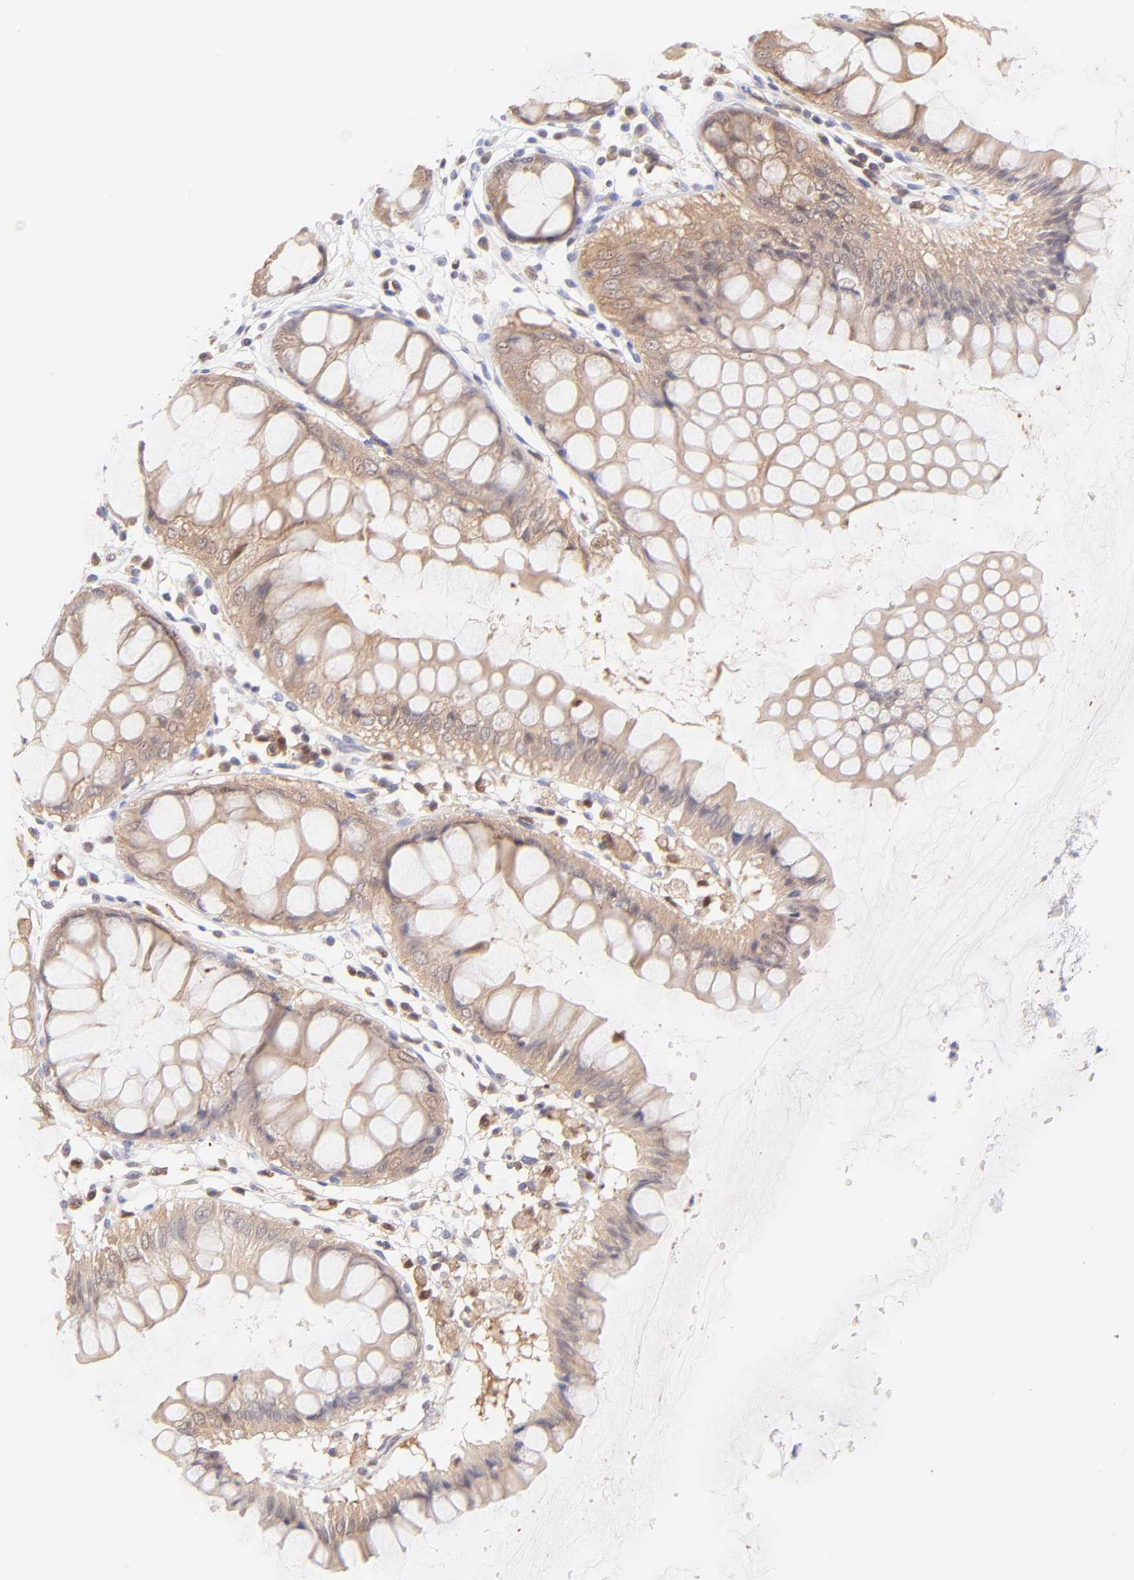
{"staining": {"intensity": "weak", "quantity": ">75%", "location": "cytoplasmic/membranous"}, "tissue": "rectum", "cell_type": "Glandular cells", "image_type": "normal", "snomed": [{"axis": "morphology", "description": "Normal tissue, NOS"}, {"axis": "morphology", "description": "Adenocarcinoma, NOS"}, {"axis": "topography", "description": "Rectum"}], "caption": "A low amount of weak cytoplasmic/membranous expression is appreciated in about >75% of glandular cells in normal rectum.", "gene": "HYAL1", "patient": {"sex": "female", "age": 65}}